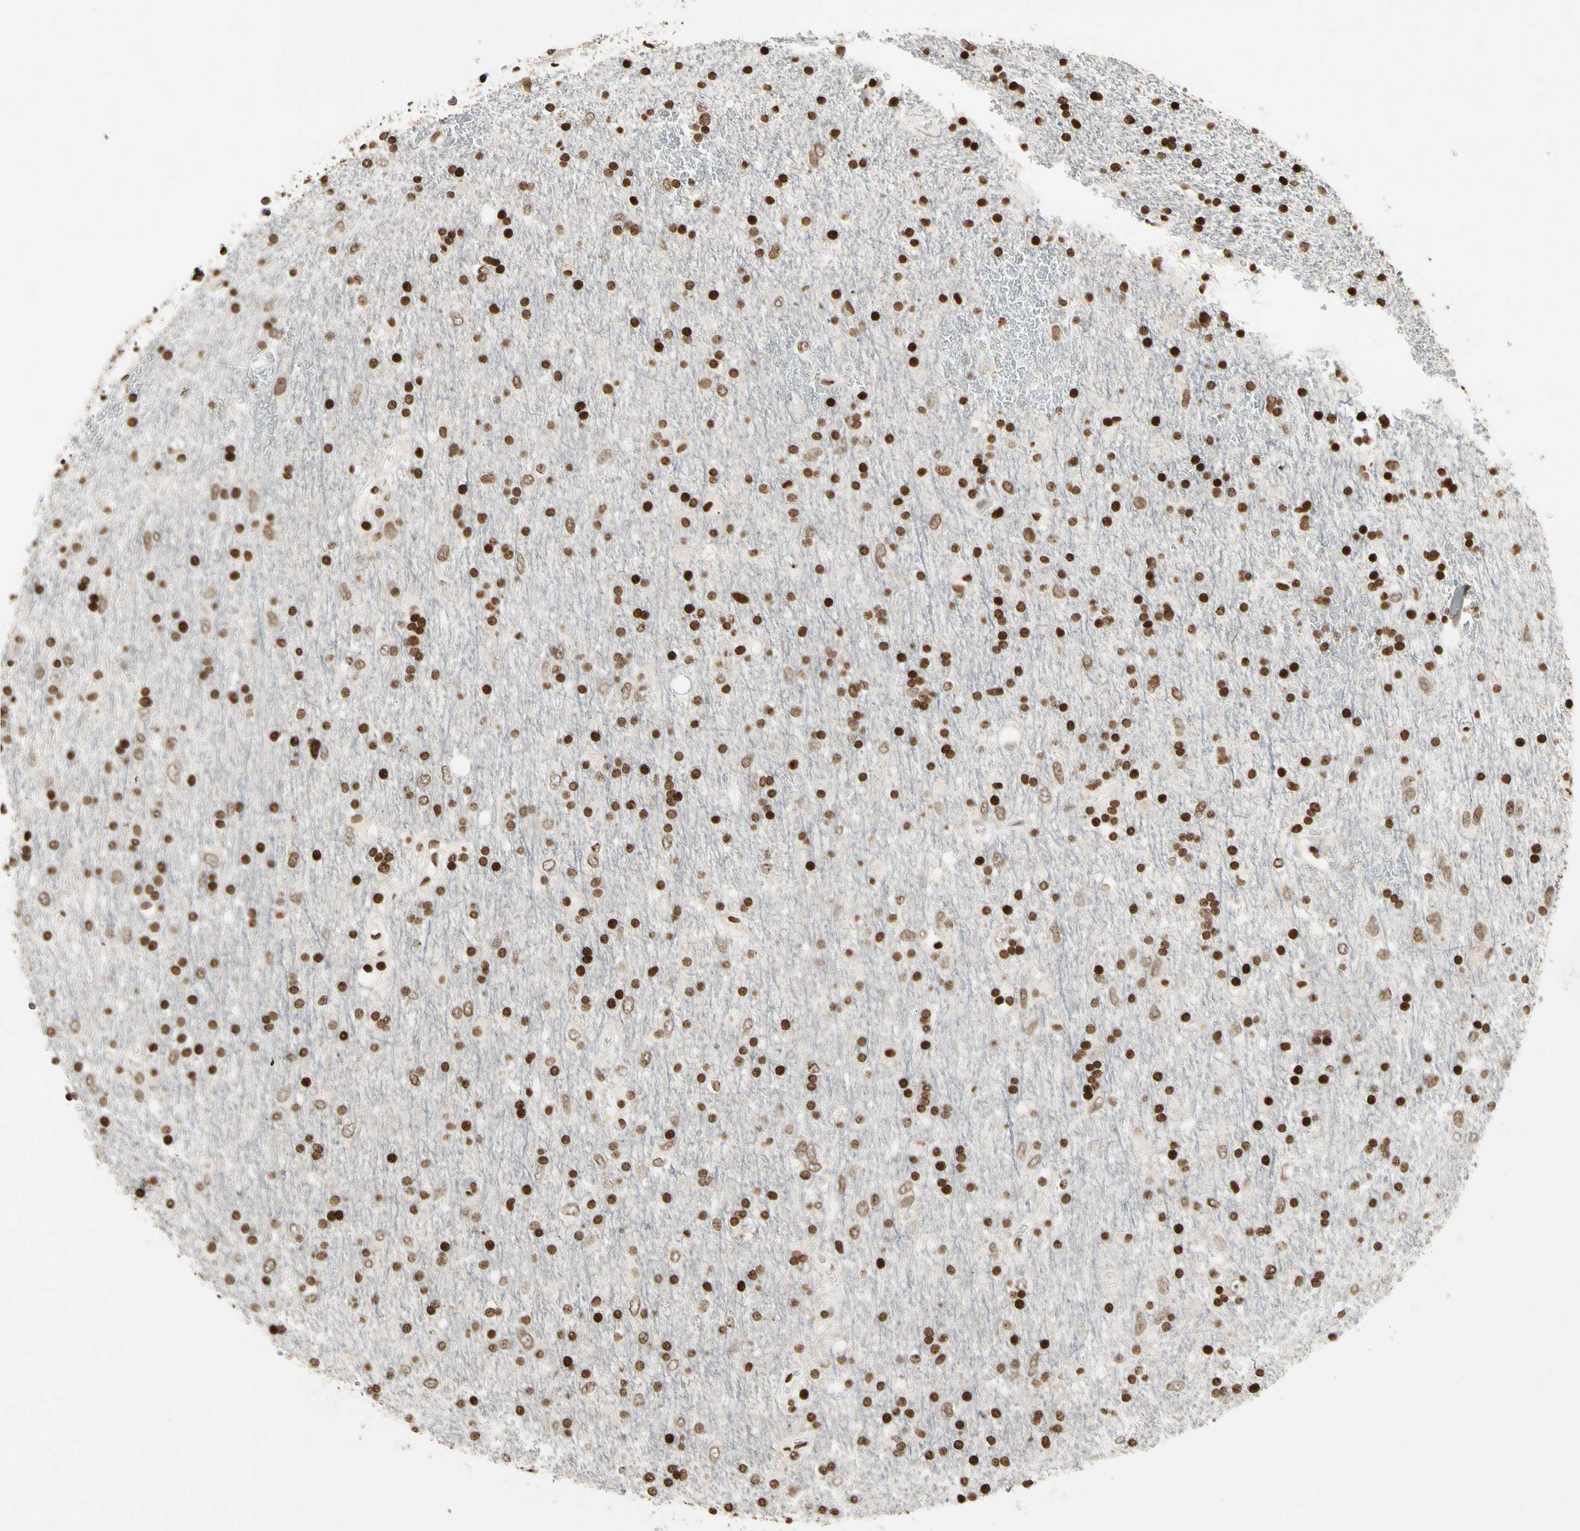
{"staining": {"intensity": "strong", "quantity": "25%-75%", "location": "nuclear"}, "tissue": "glioma", "cell_type": "Tumor cells", "image_type": "cancer", "snomed": [{"axis": "morphology", "description": "Glioma, malignant, Low grade"}, {"axis": "topography", "description": "Brain"}], "caption": "Low-grade glioma (malignant) stained for a protein demonstrates strong nuclear positivity in tumor cells.", "gene": "RORA", "patient": {"sex": "male", "age": 77}}